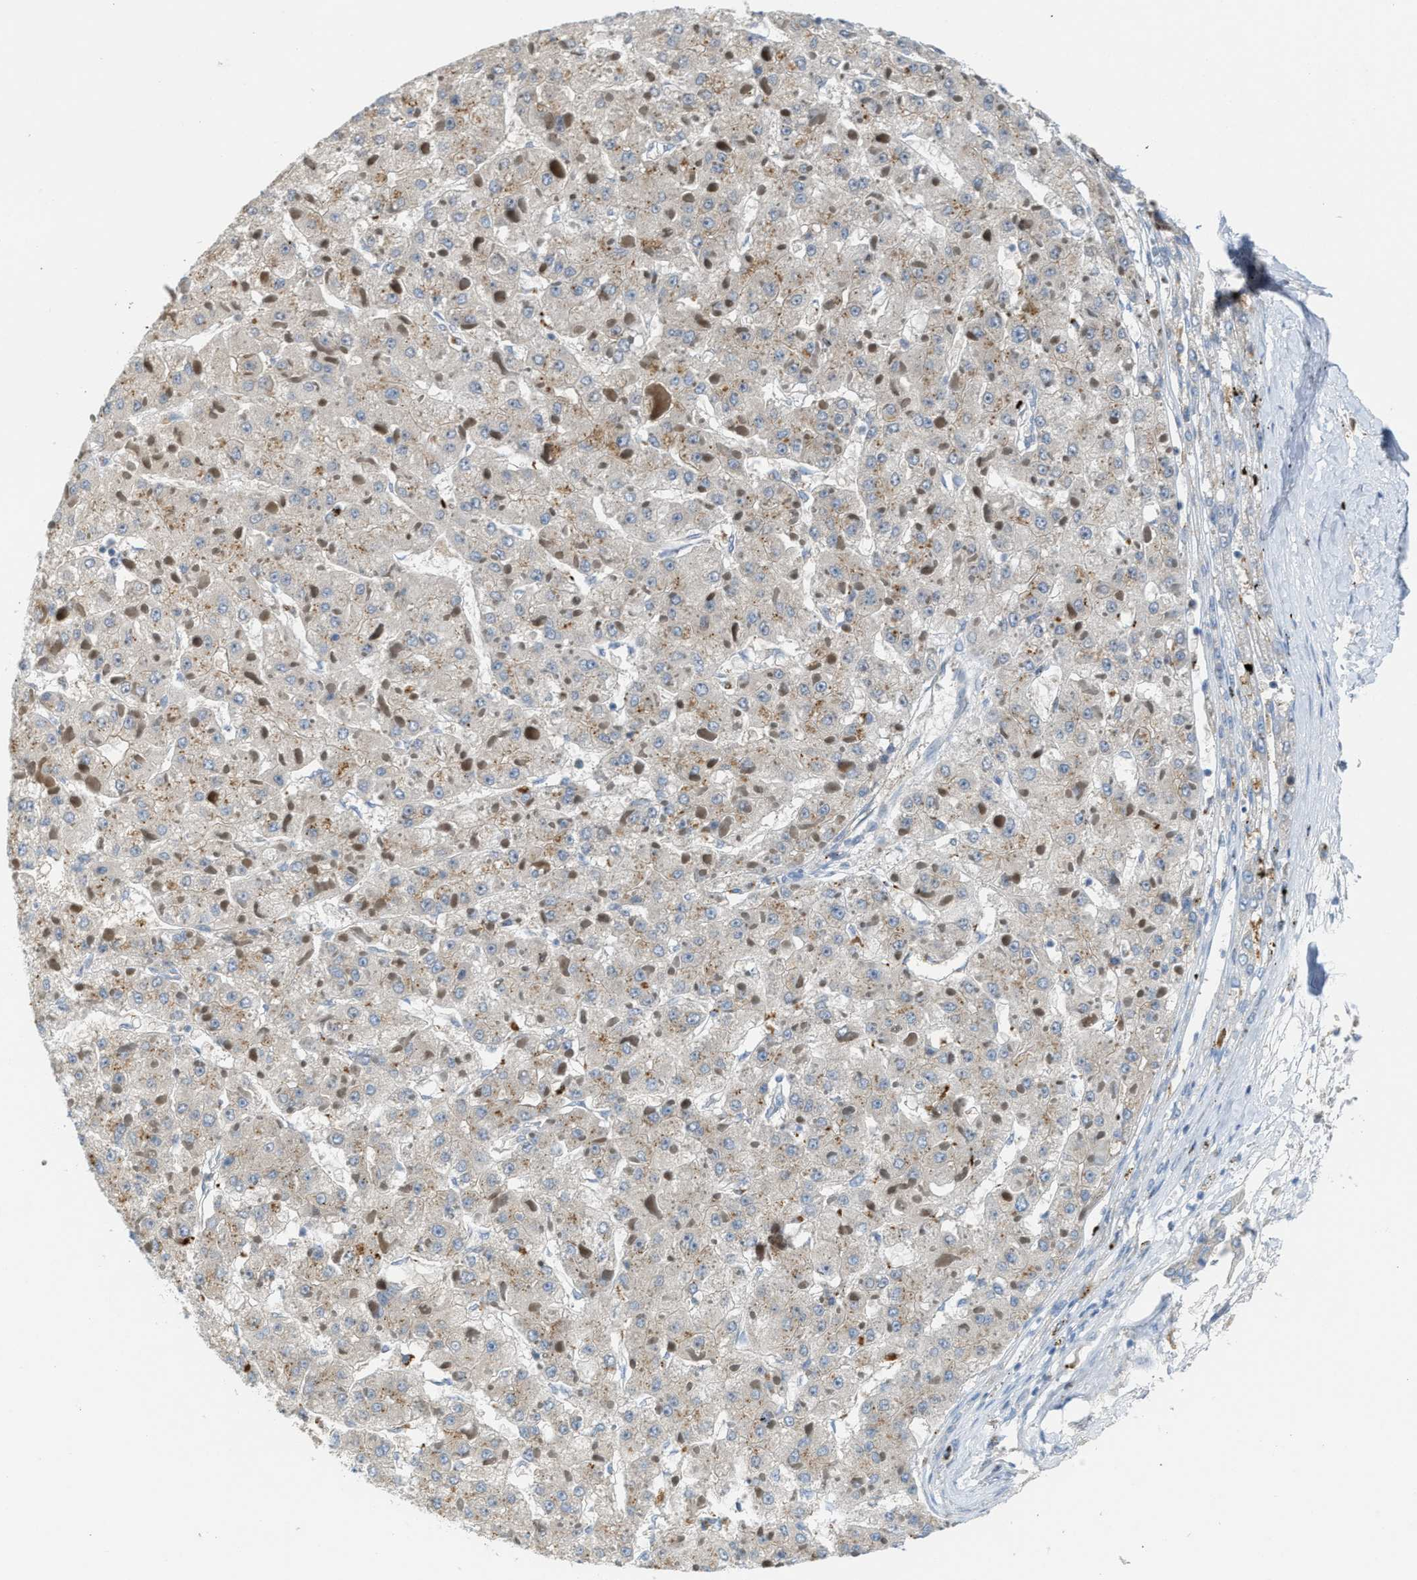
{"staining": {"intensity": "weak", "quantity": "<25%", "location": "cytoplasmic/membranous"}, "tissue": "liver cancer", "cell_type": "Tumor cells", "image_type": "cancer", "snomed": [{"axis": "morphology", "description": "Carcinoma, Hepatocellular, NOS"}, {"axis": "topography", "description": "Liver"}], "caption": "Protein analysis of hepatocellular carcinoma (liver) exhibits no significant expression in tumor cells.", "gene": "KLHDC10", "patient": {"sex": "female", "age": 73}}